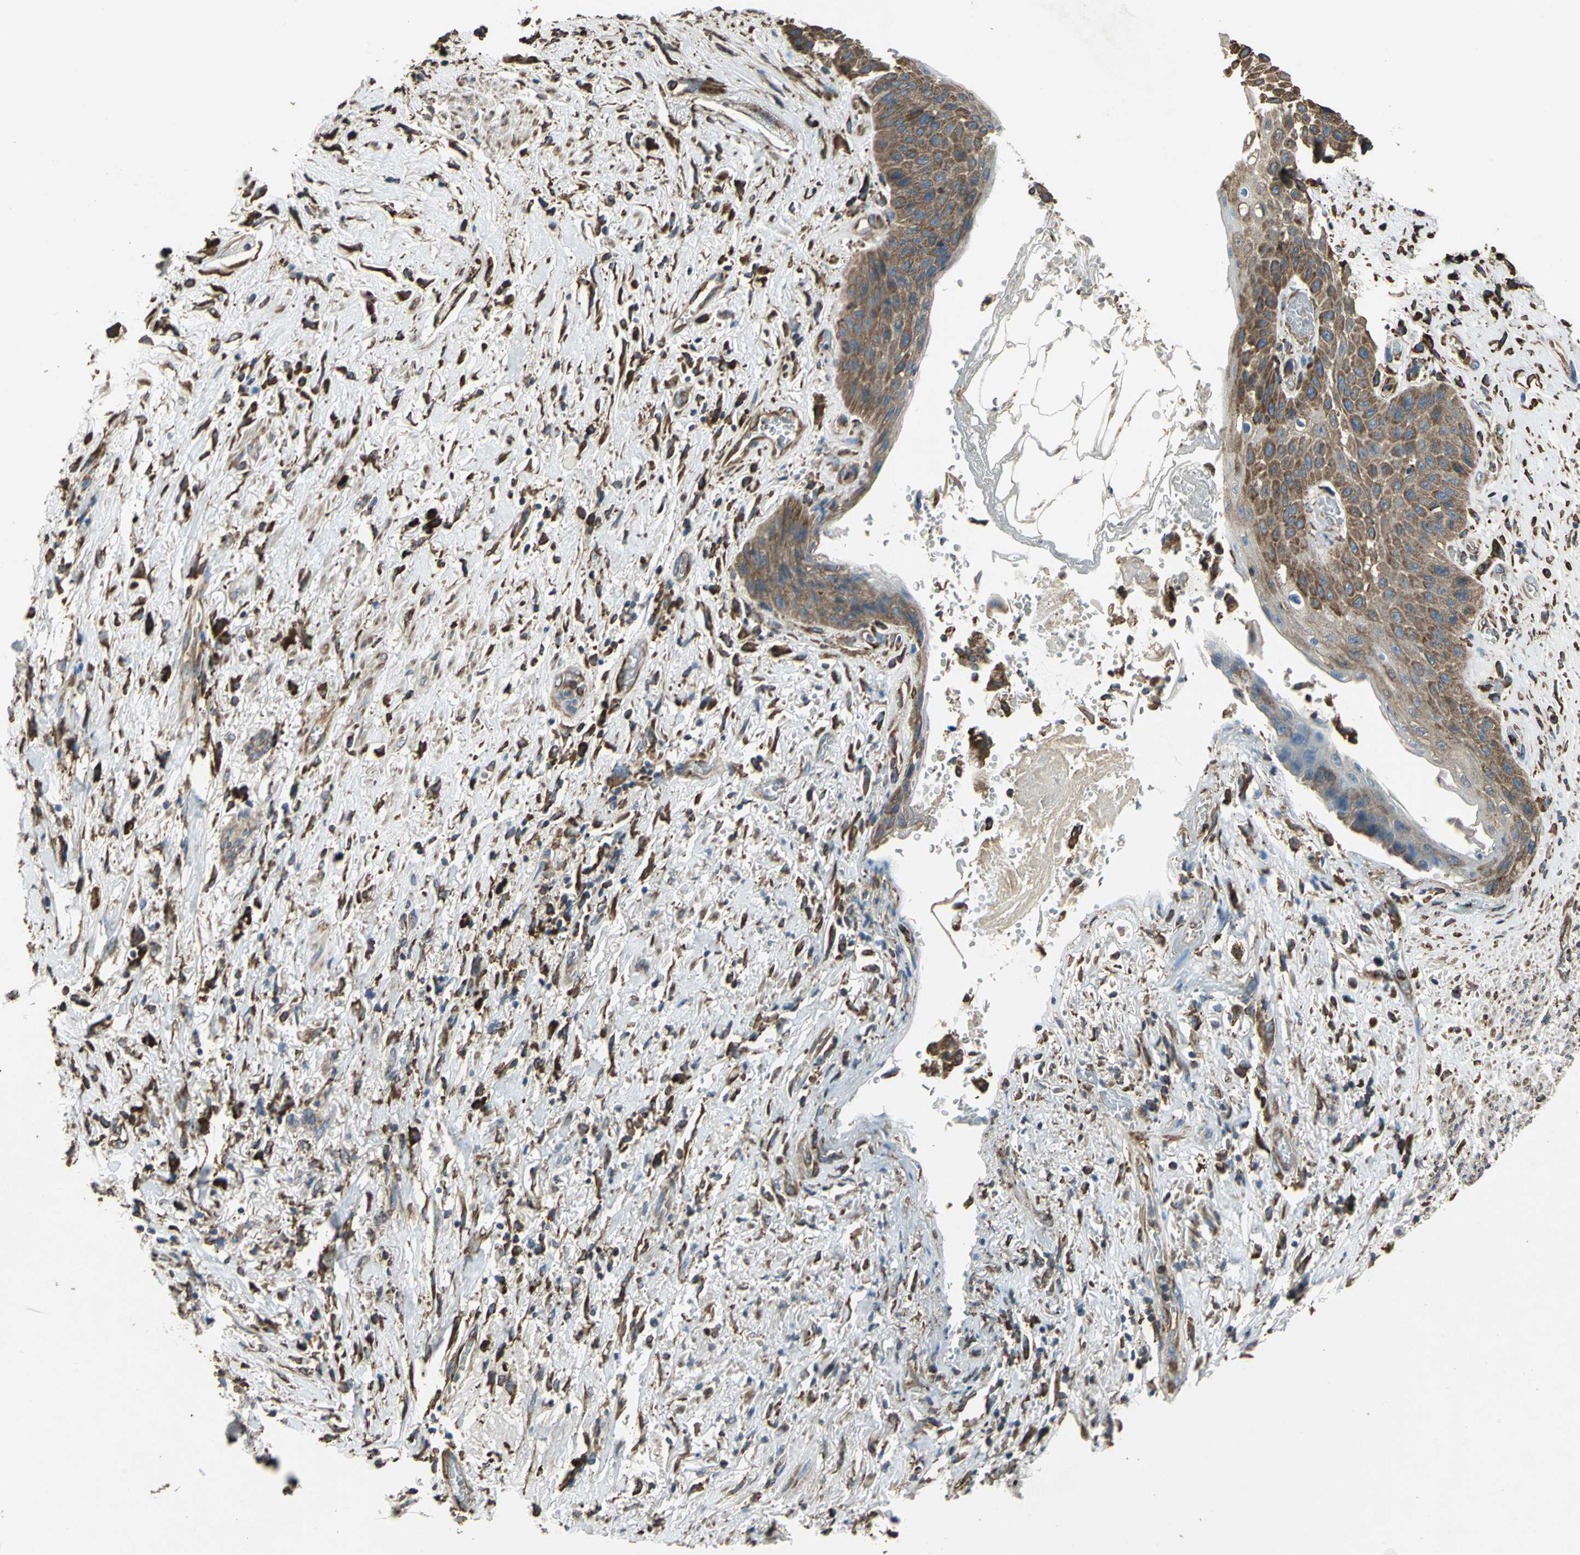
{"staining": {"intensity": "strong", "quantity": ">75%", "location": "cytoplasmic/membranous"}, "tissue": "skin", "cell_type": "Epidermal cells", "image_type": "normal", "snomed": [{"axis": "morphology", "description": "Normal tissue, NOS"}, {"axis": "topography", "description": "Anal"}], "caption": "Skin stained with DAB immunohistochemistry displays high levels of strong cytoplasmic/membranous expression in approximately >75% of epidermal cells. (DAB (3,3'-diaminobenzidine) IHC with brightfield microscopy, high magnification).", "gene": "GPANK1", "patient": {"sex": "female", "age": 46}}